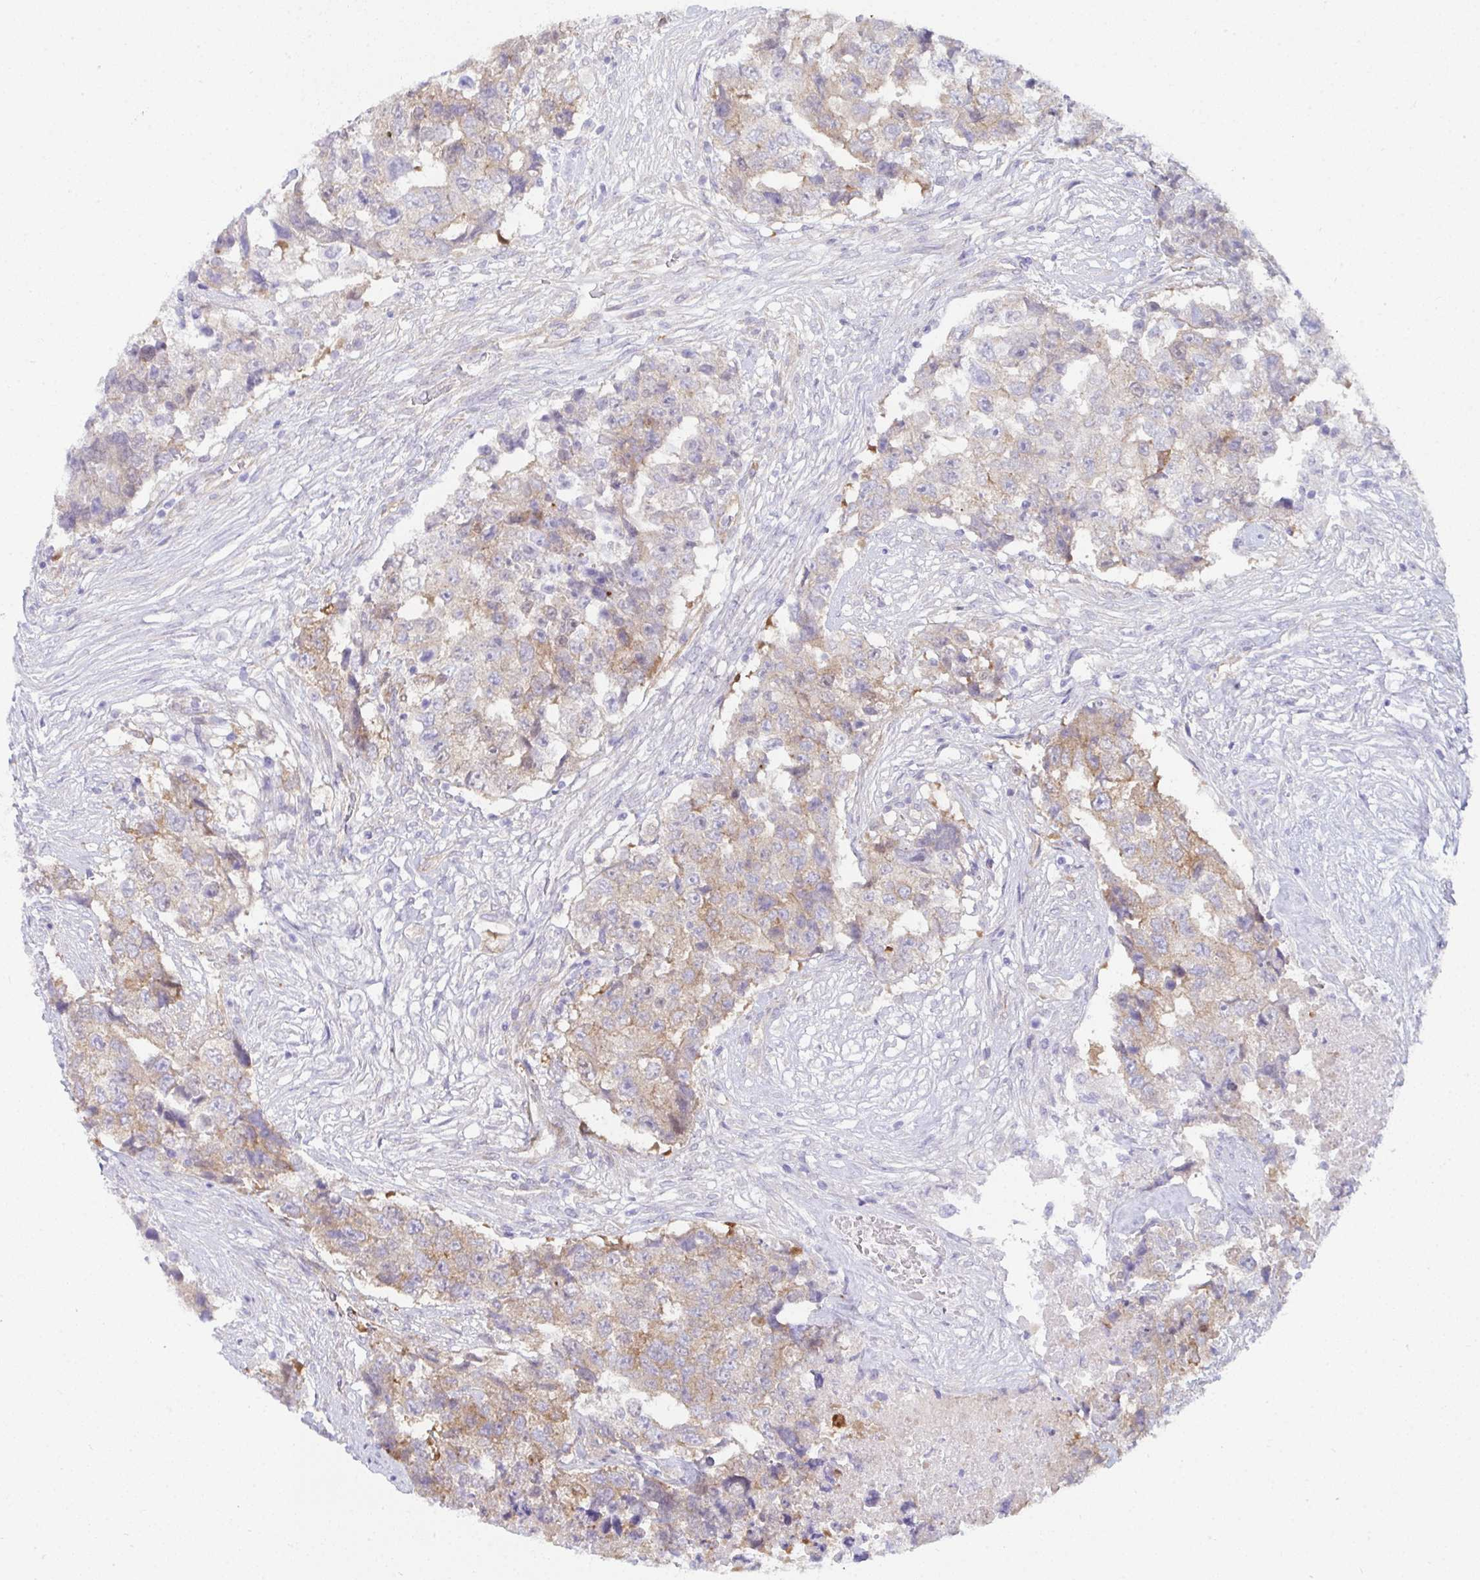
{"staining": {"intensity": "weak", "quantity": "25%-75%", "location": "cytoplasmic/membranous"}, "tissue": "testis cancer", "cell_type": "Tumor cells", "image_type": "cancer", "snomed": [{"axis": "morphology", "description": "Carcinoma, Embryonal, NOS"}, {"axis": "topography", "description": "Testis"}], "caption": "Immunohistochemical staining of human testis embryonal carcinoma reveals low levels of weak cytoplasmic/membranous staining in about 25%-75% of tumor cells.", "gene": "GAB1", "patient": {"sex": "male", "age": 24}}